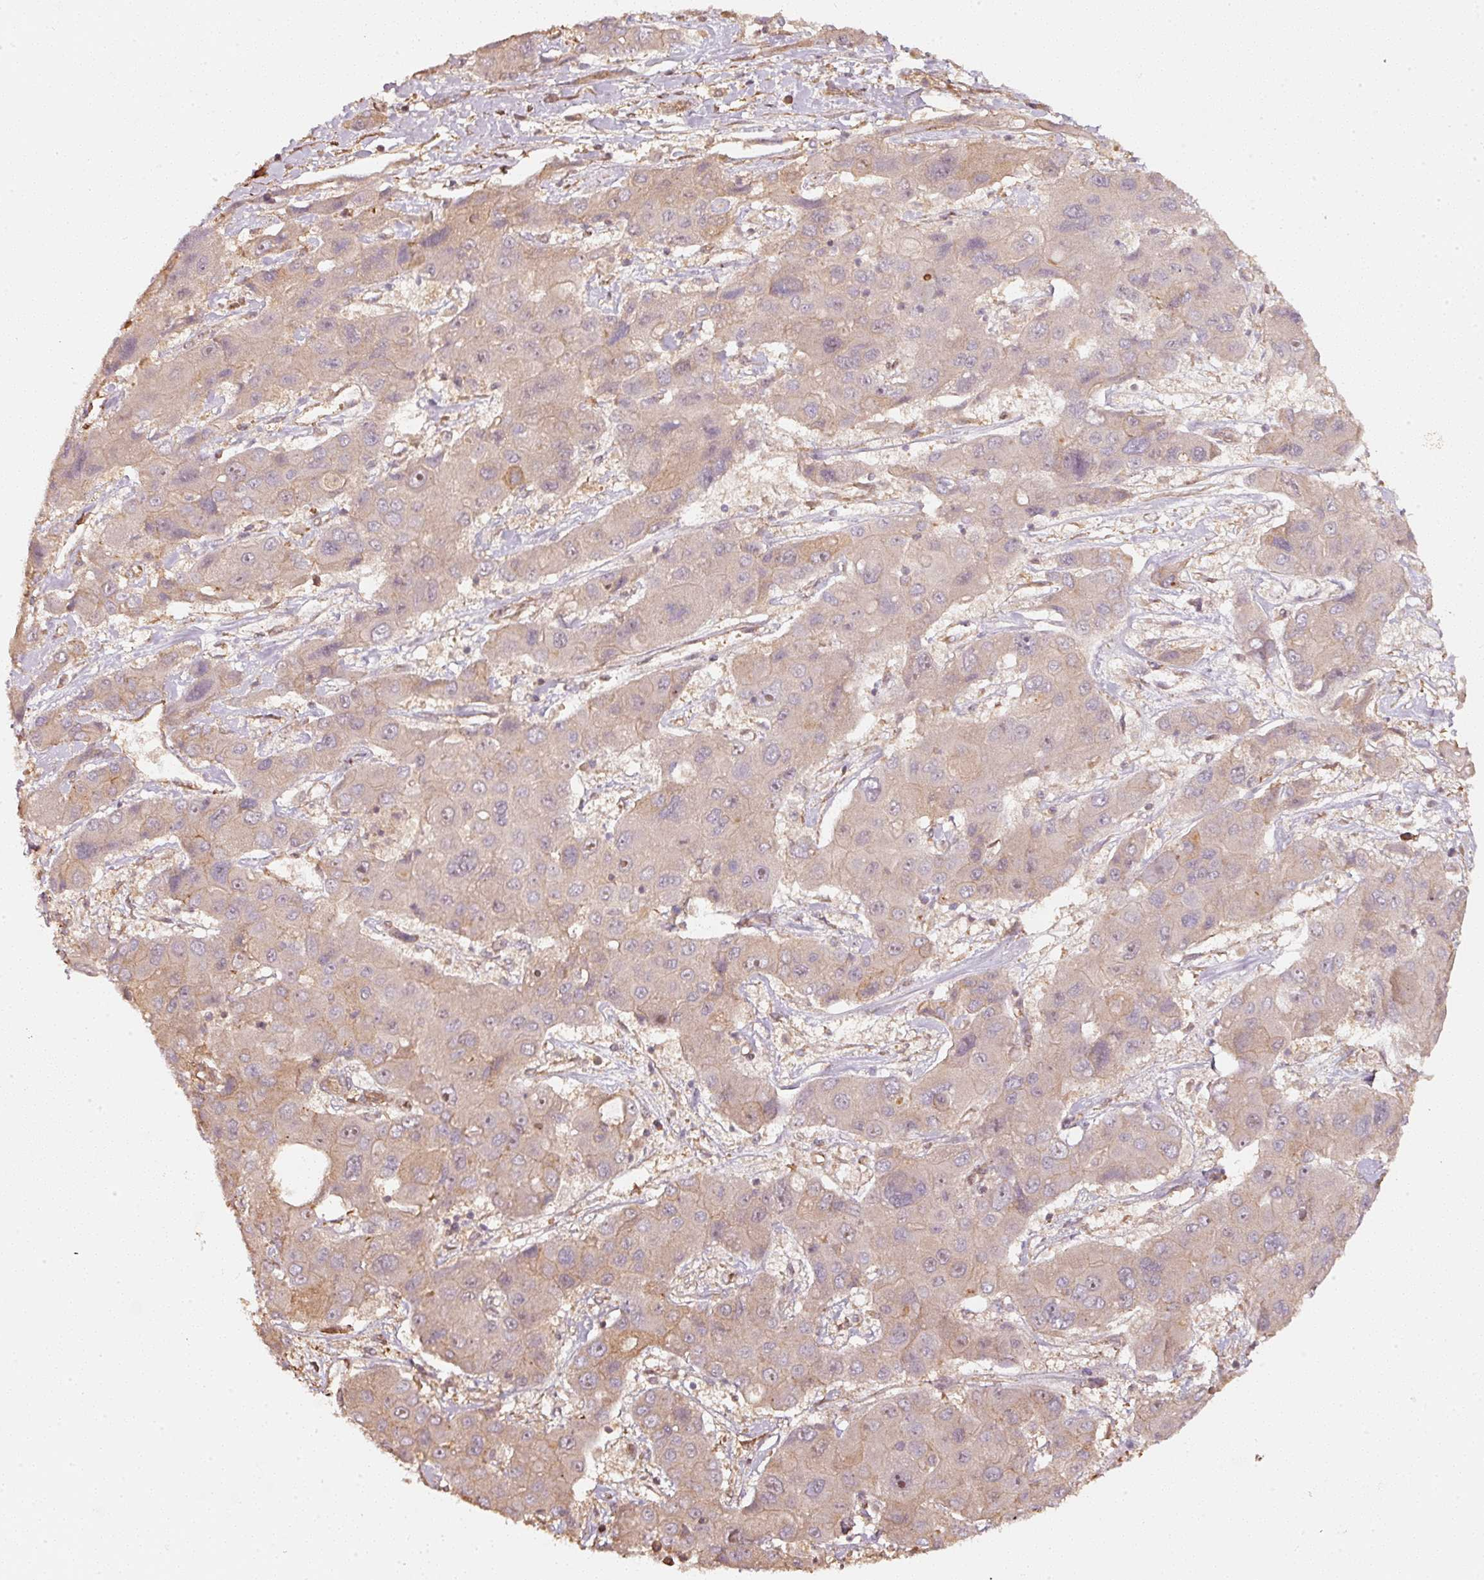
{"staining": {"intensity": "weak", "quantity": ">75%", "location": "cytoplasmic/membranous"}, "tissue": "liver cancer", "cell_type": "Tumor cells", "image_type": "cancer", "snomed": [{"axis": "morphology", "description": "Cholangiocarcinoma"}, {"axis": "topography", "description": "Liver"}], "caption": "Weak cytoplasmic/membranous protein positivity is seen in approximately >75% of tumor cells in cholangiocarcinoma (liver). The staining was performed using DAB to visualize the protein expression in brown, while the nuclei were stained in blue with hematoxylin (Magnification: 20x).", "gene": "CEP95", "patient": {"sex": "male", "age": 67}}